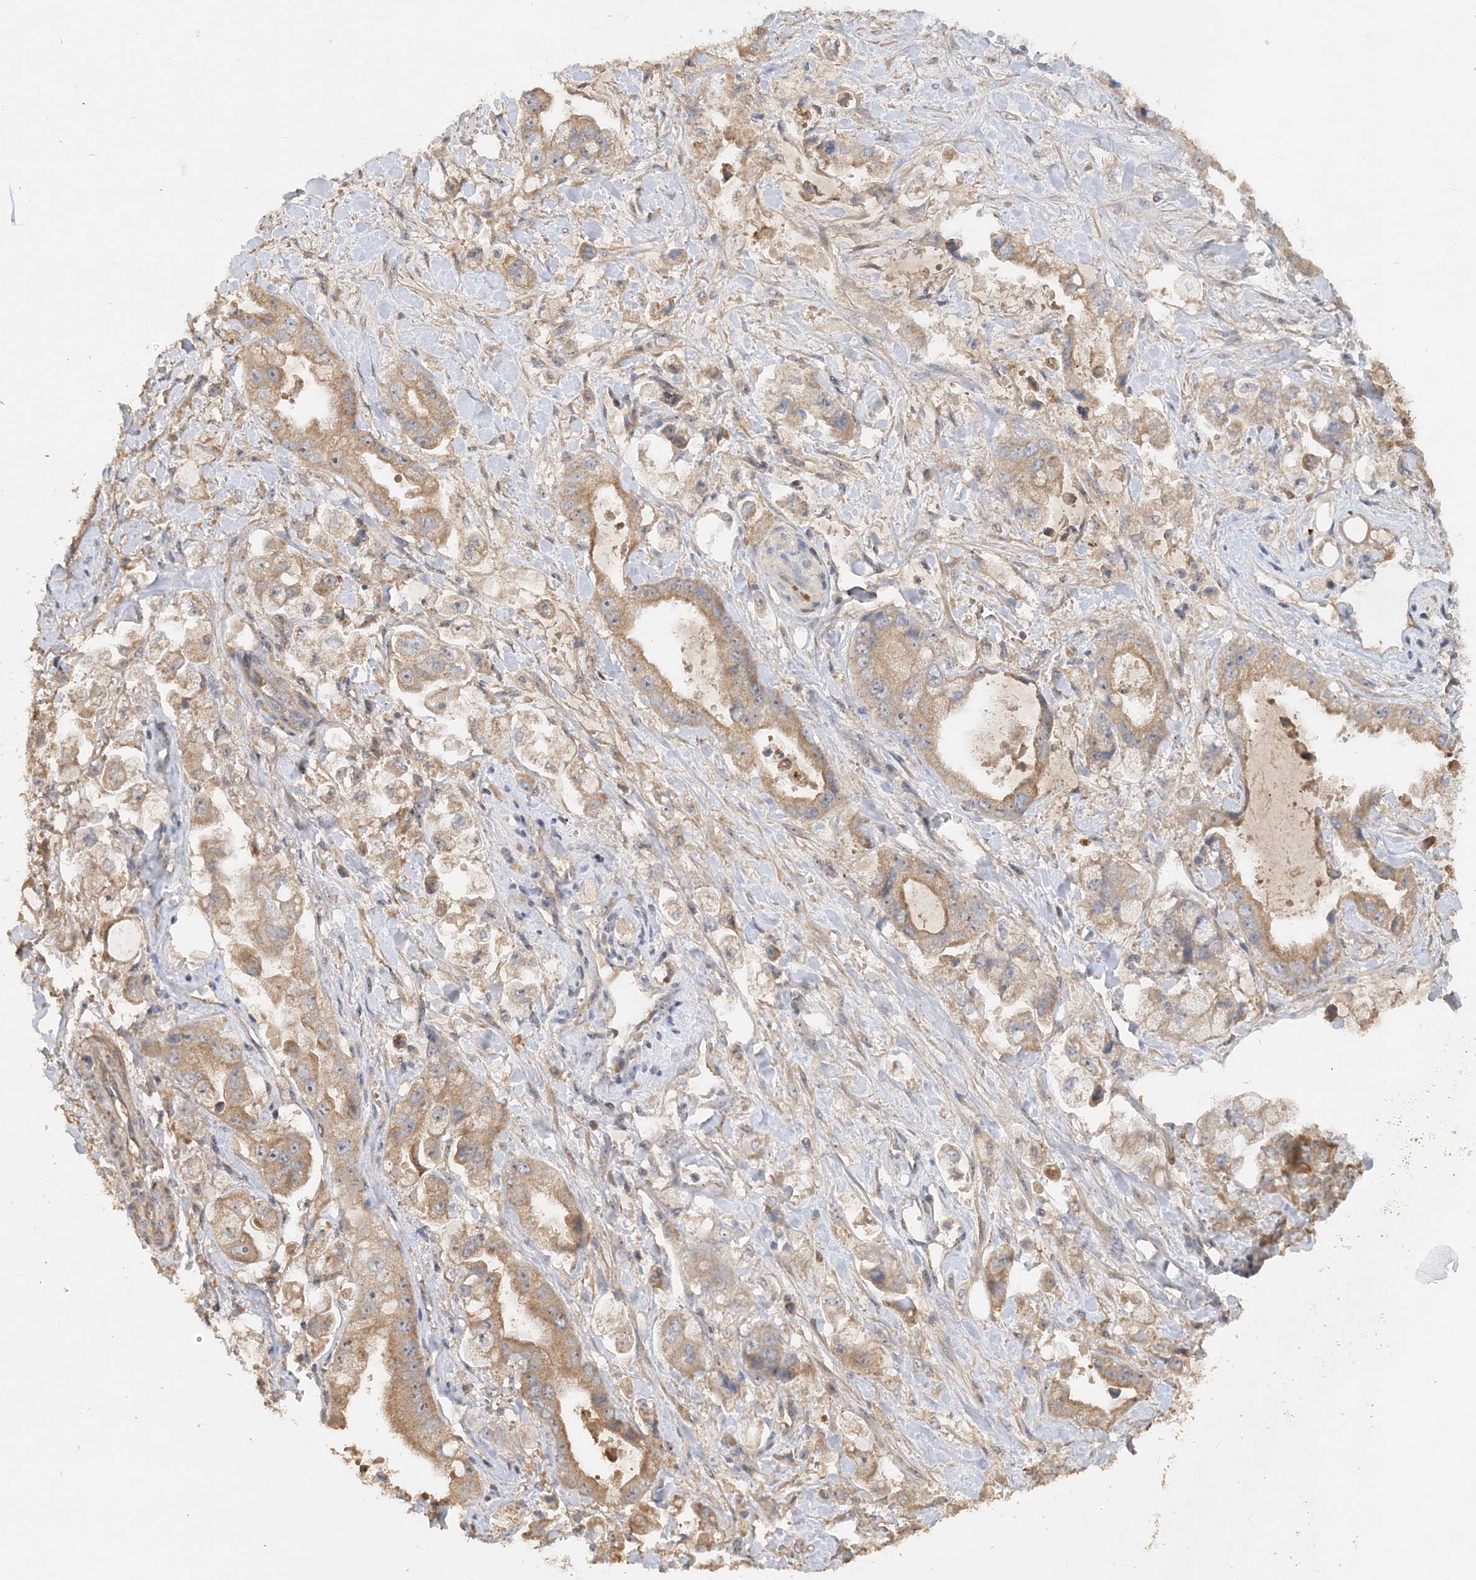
{"staining": {"intensity": "moderate", "quantity": ">75%", "location": "cytoplasmic/membranous,nuclear"}, "tissue": "stomach cancer", "cell_type": "Tumor cells", "image_type": "cancer", "snomed": [{"axis": "morphology", "description": "Adenocarcinoma, NOS"}, {"axis": "topography", "description": "Stomach"}], "caption": "Brown immunohistochemical staining in stomach adenocarcinoma shows moderate cytoplasmic/membranous and nuclear positivity in approximately >75% of tumor cells. (DAB (3,3'-diaminobenzidine) = brown stain, brightfield microscopy at high magnification).", "gene": "GRINA", "patient": {"sex": "male", "age": 62}}